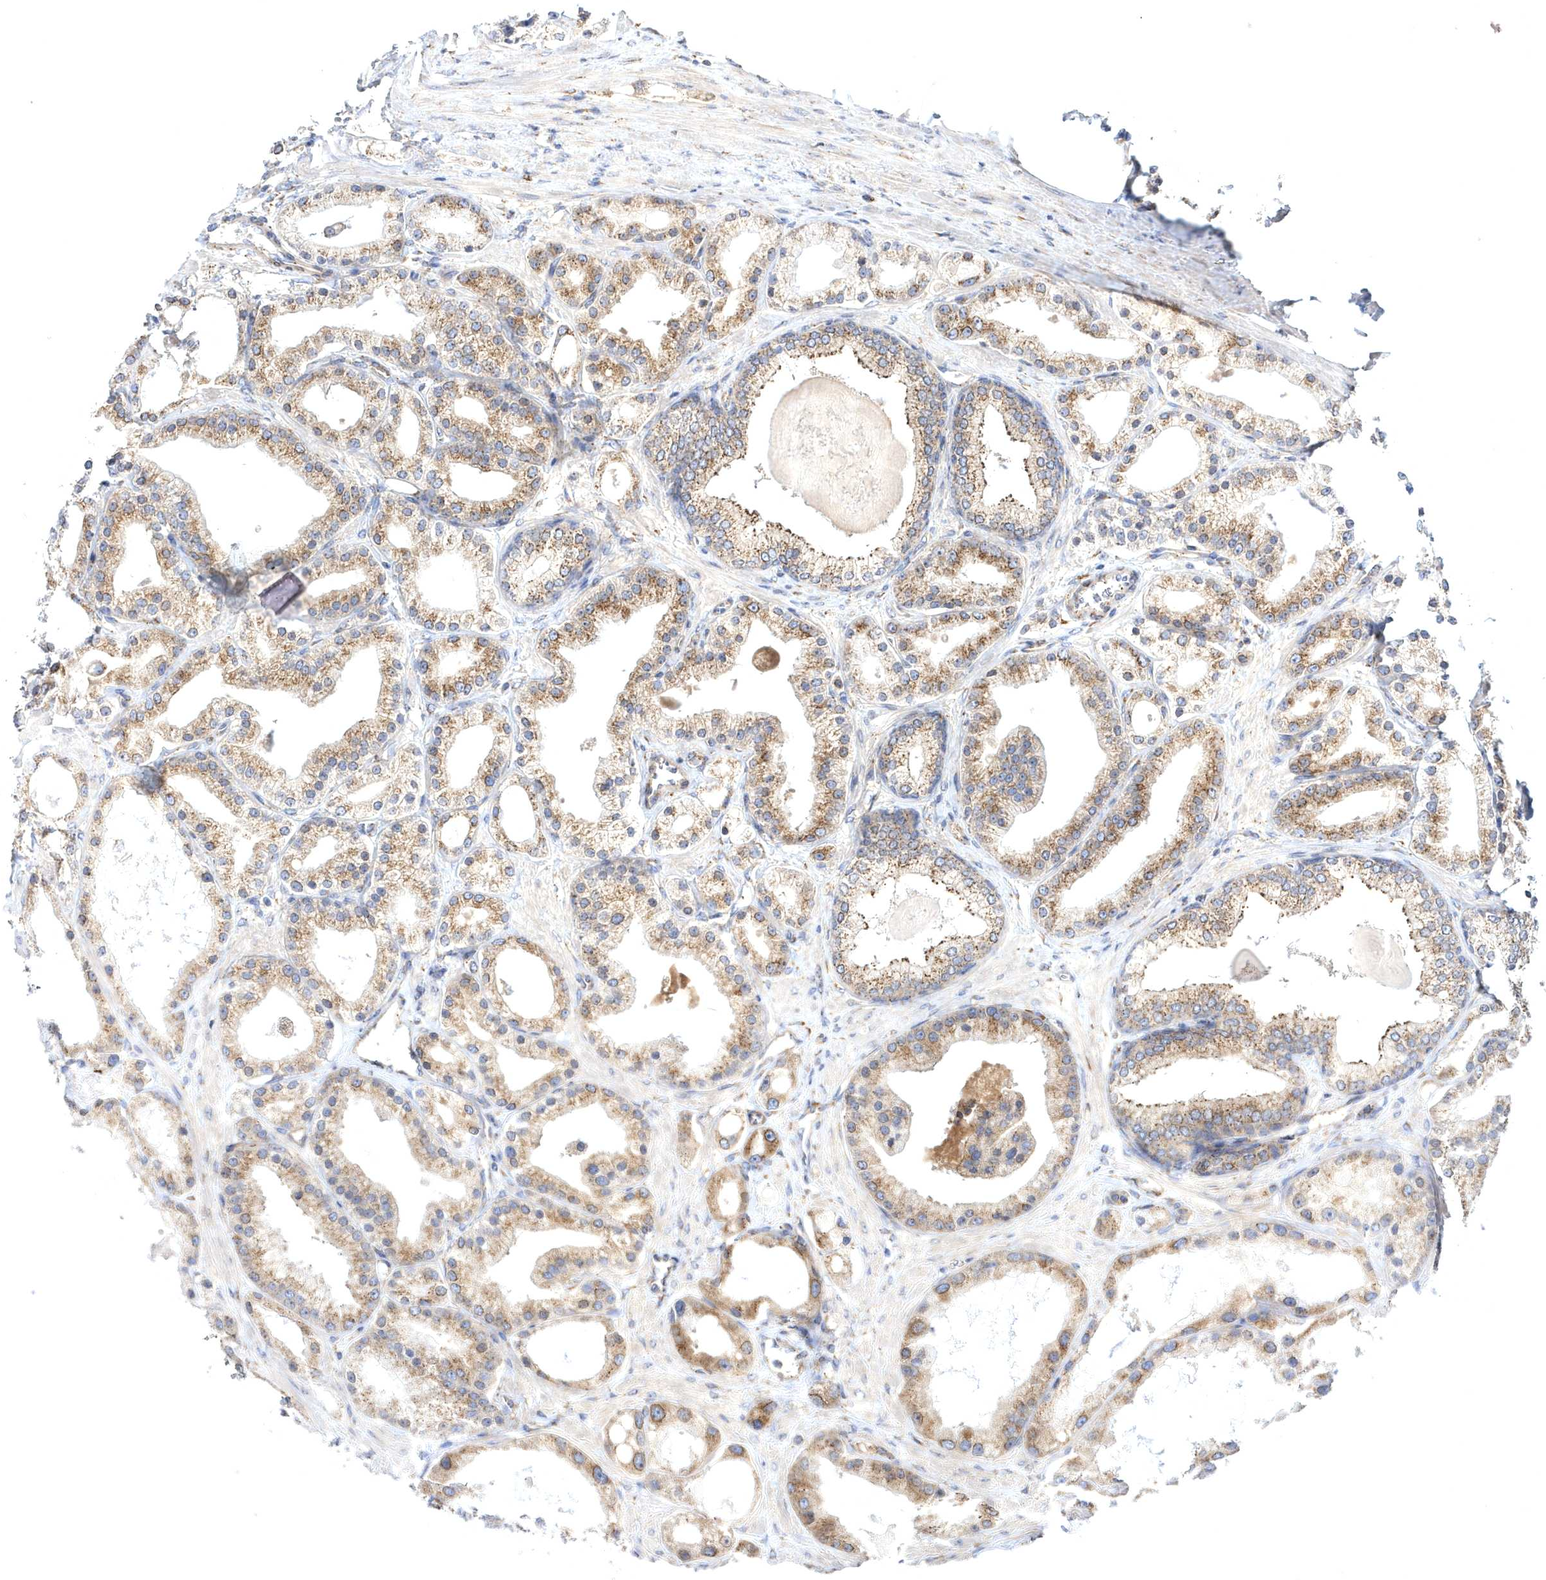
{"staining": {"intensity": "moderate", "quantity": ">75%", "location": "cytoplasmic/membranous"}, "tissue": "prostate cancer", "cell_type": "Tumor cells", "image_type": "cancer", "snomed": [{"axis": "morphology", "description": "Adenocarcinoma, Low grade"}, {"axis": "topography", "description": "Prostate"}], "caption": "There is medium levels of moderate cytoplasmic/membranous expression in tumor cells of prostate cancer (adenocarcinoma (low-grade)), as demonstrated by immunohistochemical staining (brown color).", "gene": "COPB2", "patient": {"sex": "male", "age": 67}}